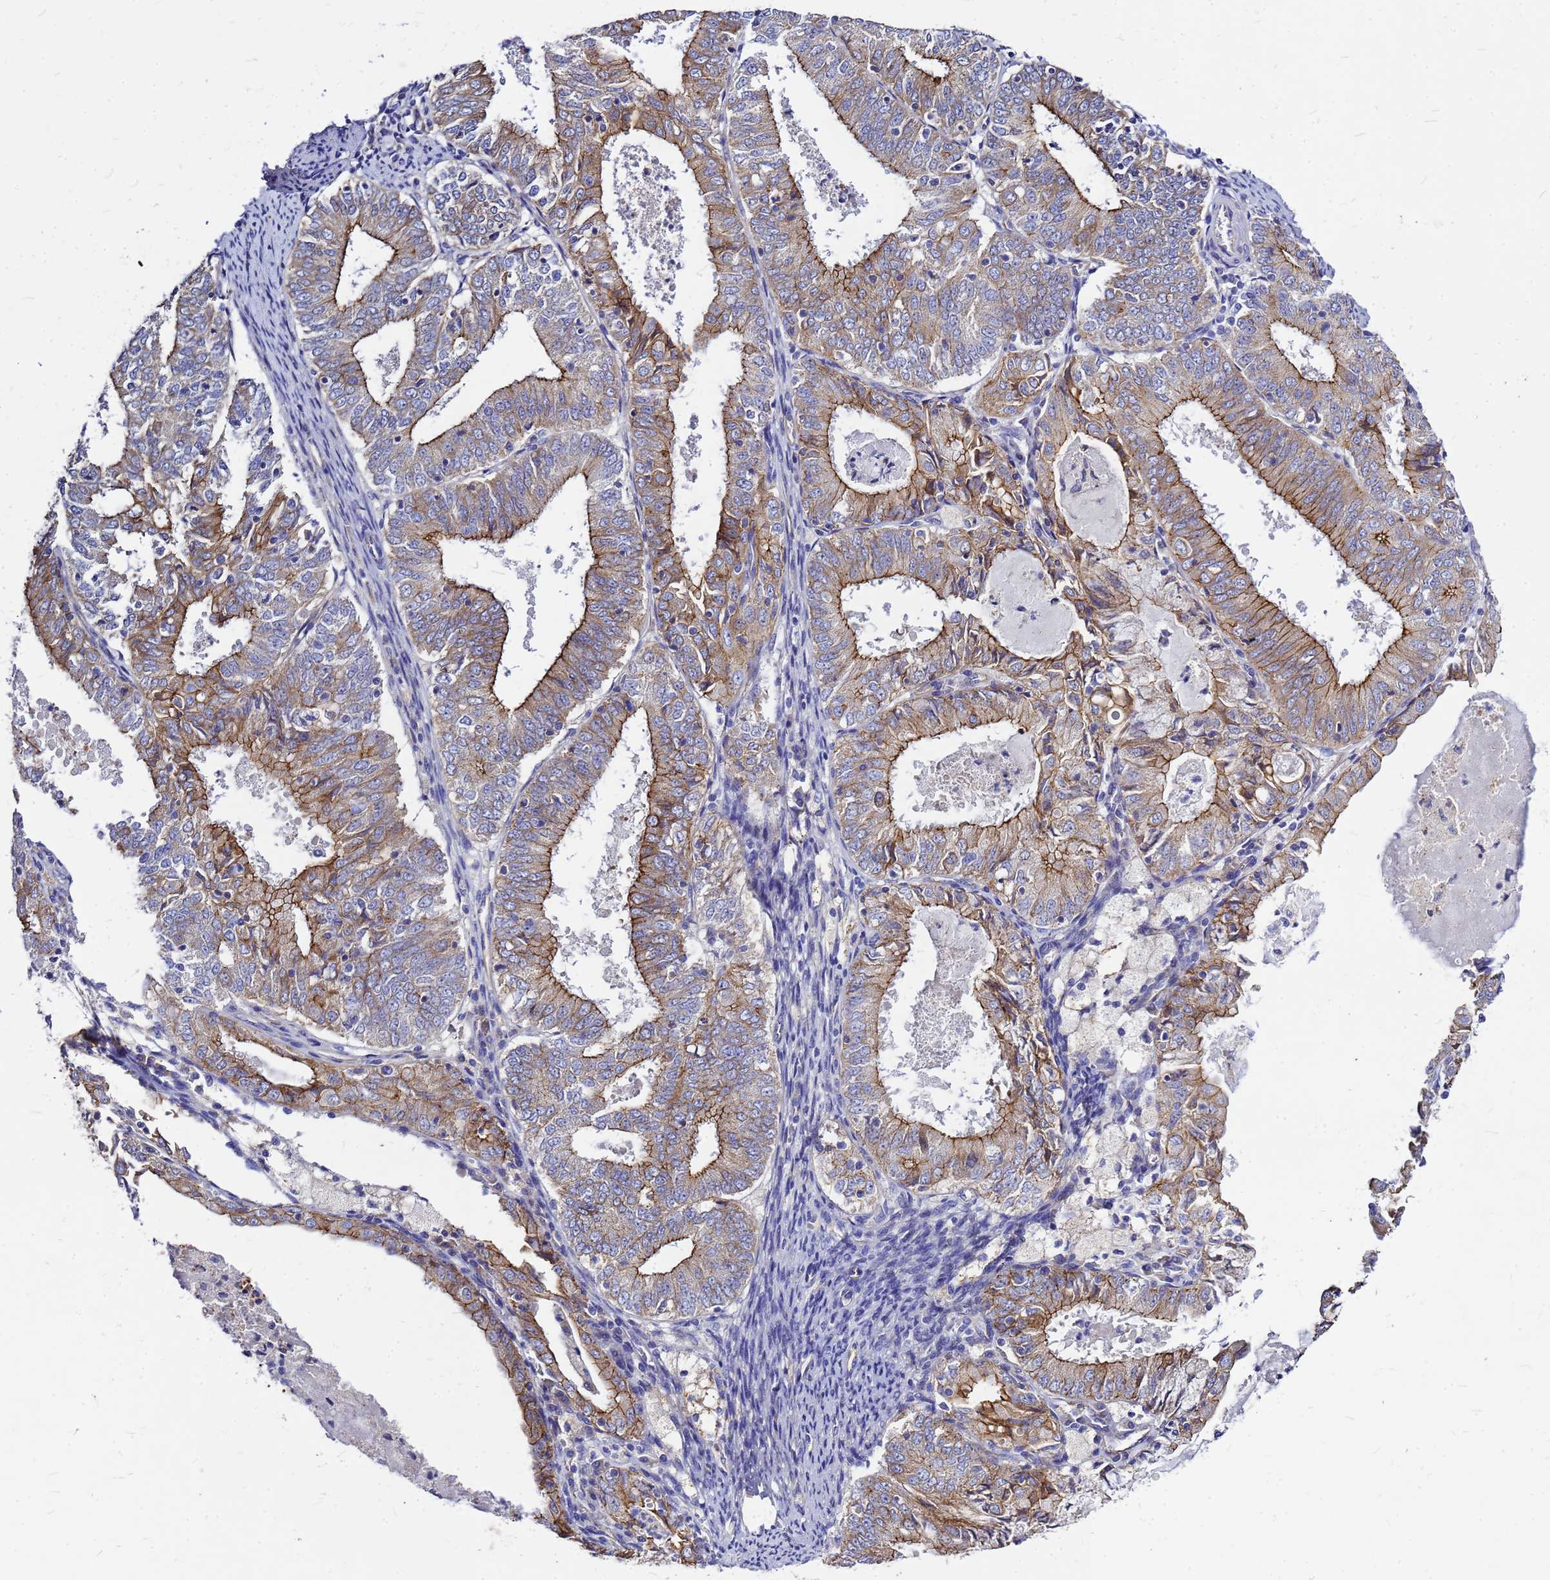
{"staining": {"intensity": "moderate", "quantity": ">75%", "location": "cytoplasmic/membranous"}, "tissue": "endometrial cancer", "cell_type": "Tumor cells", "image_type": "cancer", "snomed": [{"axis": "morphology", "description": "Adenocarcinoma, NOS"}, {"axis": "topography", "description": "Endometrium"}], "caption": "Tumor cells exhibit moderate cytoplasmic/membranous positivity in approximately >75% of cells in endometrial adenocarcinoma. (Stains: DAB in brown, nuclei in blue, Microscopy: brightfield microscopy at high magnification).", "gene": "FBXW5", "patient": {"sex": "female", "age": 57}}